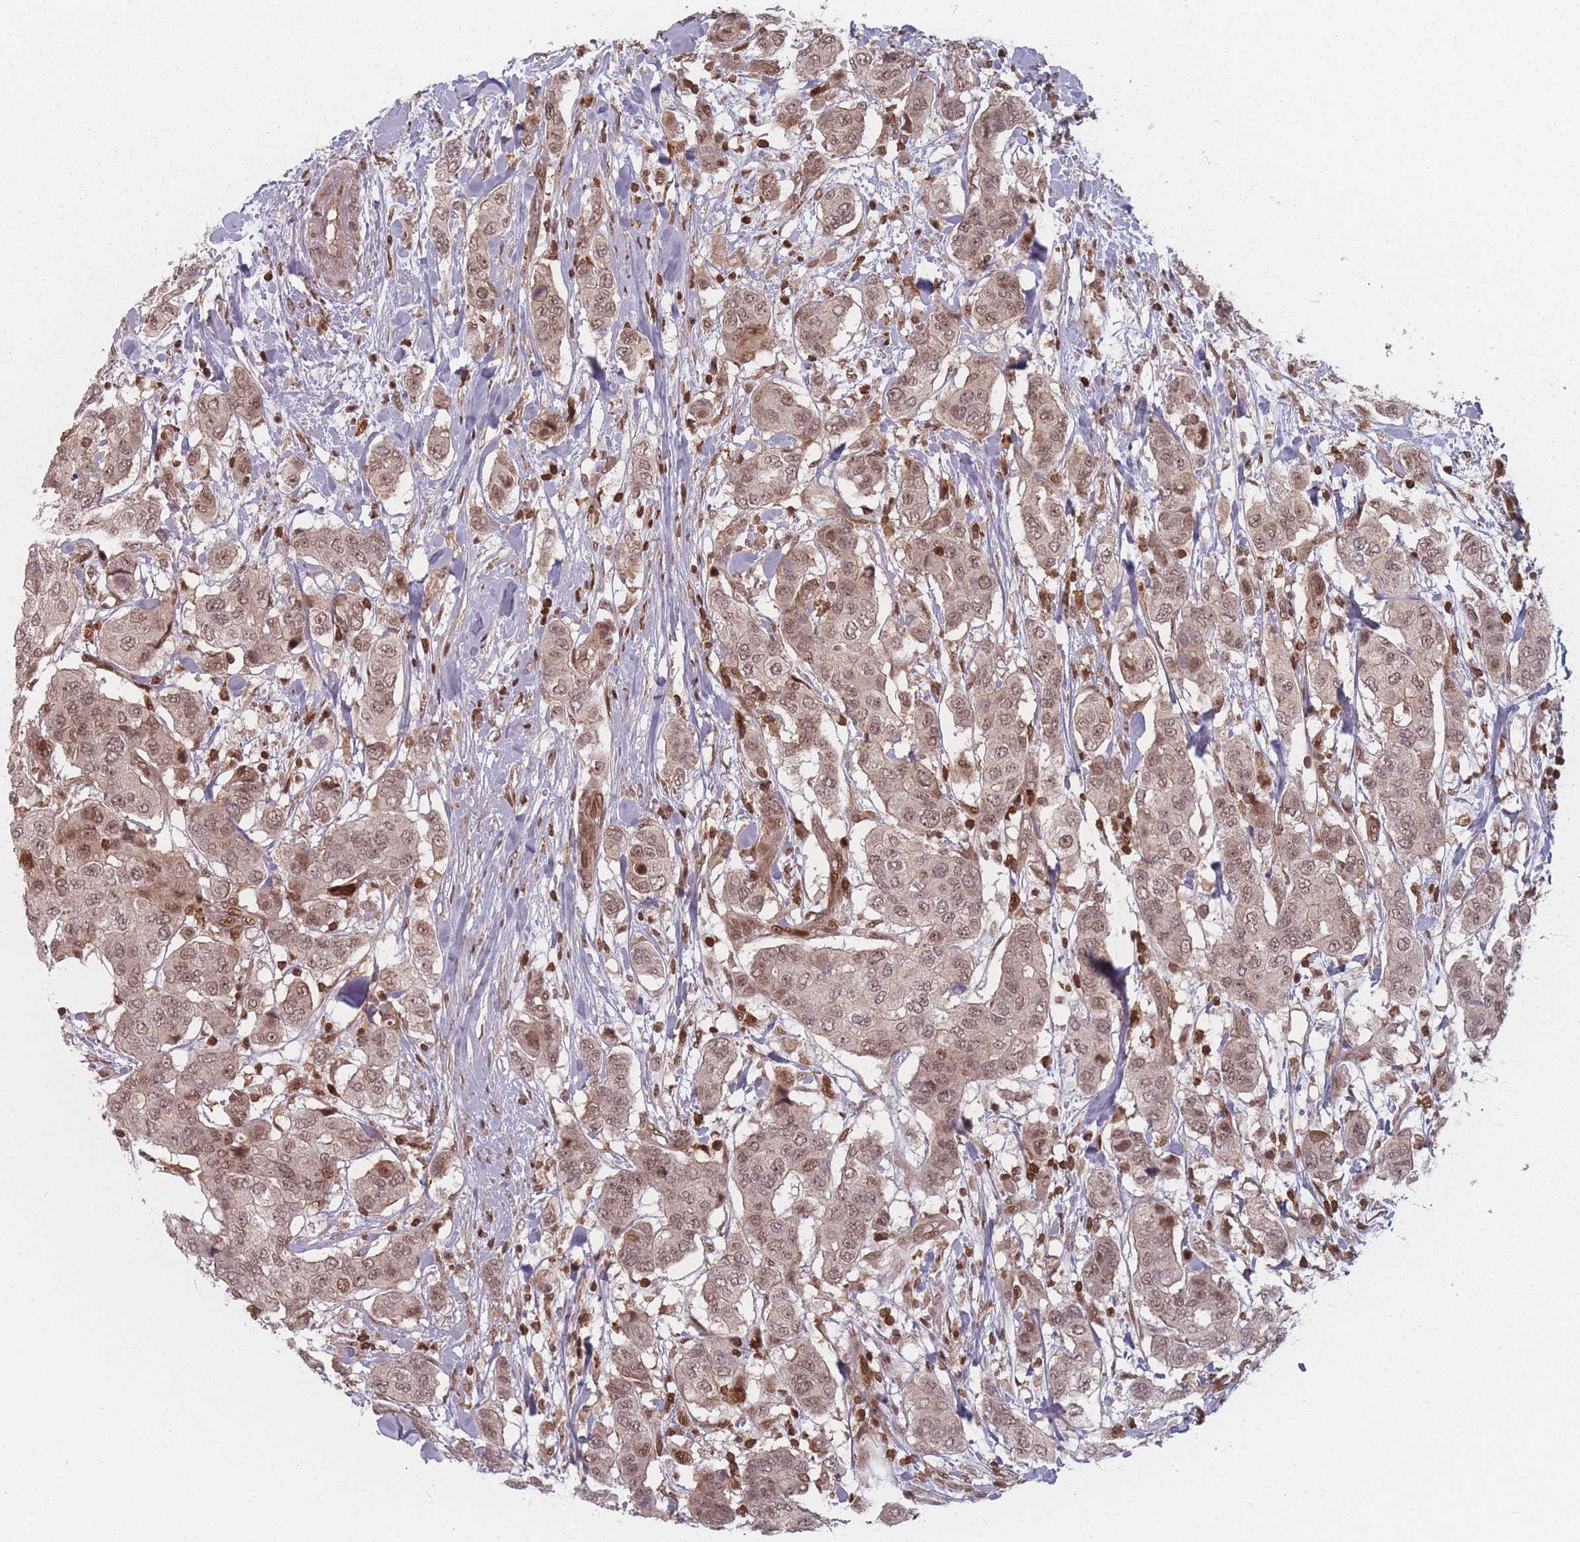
{"staining": {"intensity": "moderate", "quantity": ">75%", "location": "nuclear"}, "tissue": "breast cancer", "cell_type": "Tumor cells", "image_type": "cancer", "snomed": [{"axis": "morphology", "description": "Lobular carcinoma"}, {"axis": "topography", "description": "Breast"}], "caption": "There is medium levels of moderate nuclear positivity in tumor cells of breast cancer, as demonstrated by immunohistochemical staining (brown color).", "gene": "WDR55", "patient": {"sex": "female", "age": 51}}